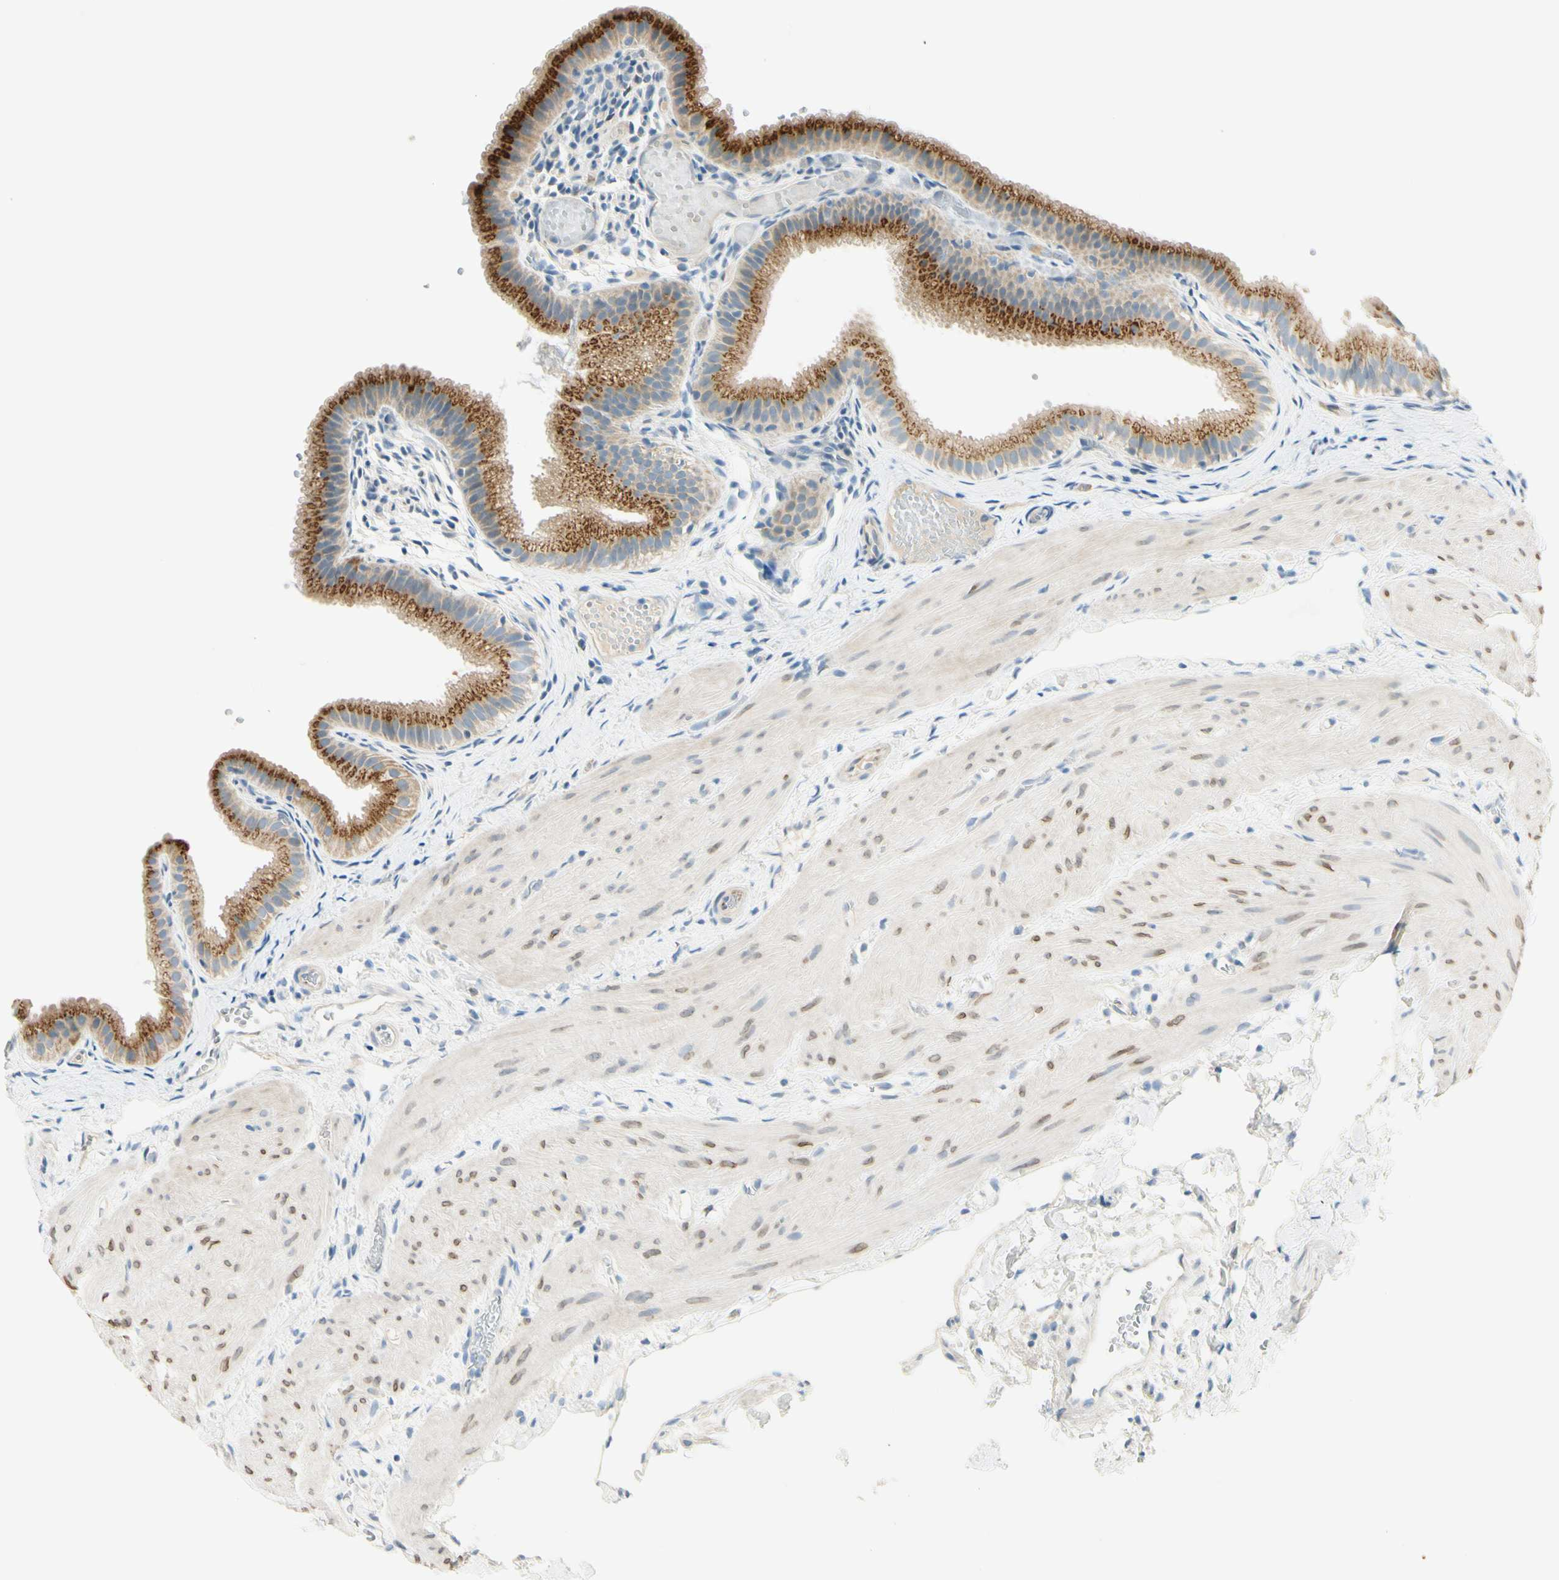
{"staining": {"intensity": "strong", "quantity": ">75%", "location": "cytoplasmic/membranous"}, "tissue": "gallbladder", "cell_type": "Glandular cells", "image_type": "normal", "snomed": [{"axis": "morphology", "description": "Normal tissue, NOS"}, {"axis": "topography", "description": "Gallbladder"}], "caption": "Glandular cells display high levels of strong cytoplasmic/membranous staining in about >75% of cells in benign gallbladder. The staining was performed using DAB, with brown indicating positive protein expression. Nuclei are stained blue with hematoxylin.", "gene": "GALNT5", "patient": {"sex": "female", "age": 26}}